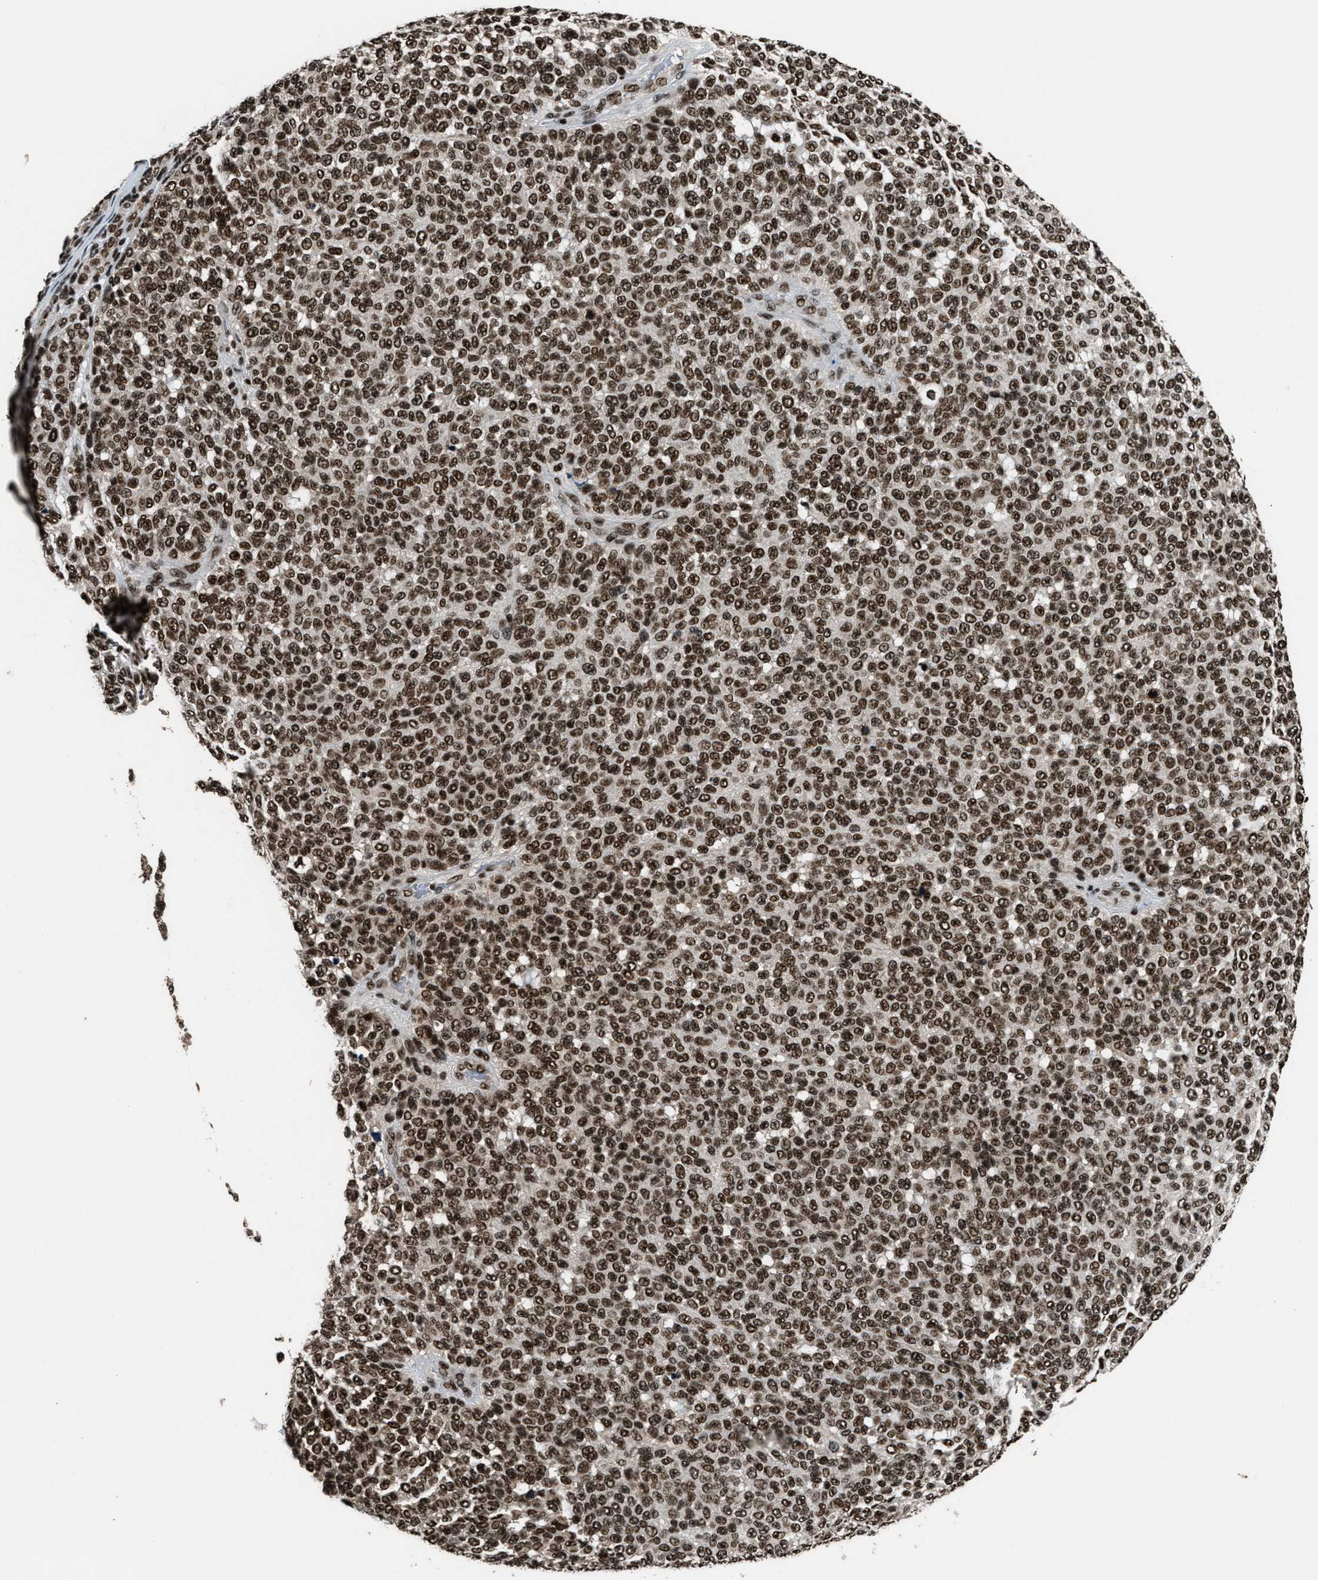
{"staining": {"intensity": "strong", "quantity": ">75%", "location": "nuclear"}, "tissue": "melanoma", "cell_type": "Tumor cells", "image_type": "cancer", "snomed": [{"axis": "morphology", "description": "Malignant melanoma, NOS"}, {"axis": "topography", "description": "Skin"}], "caption": "Melanoma tissue displays strong nuclear positivity in about >75% of tumor cells, visualized by immunohistochemistry.", "gene": "RAD21", "patient": {"sex": "male", "age": 59}}